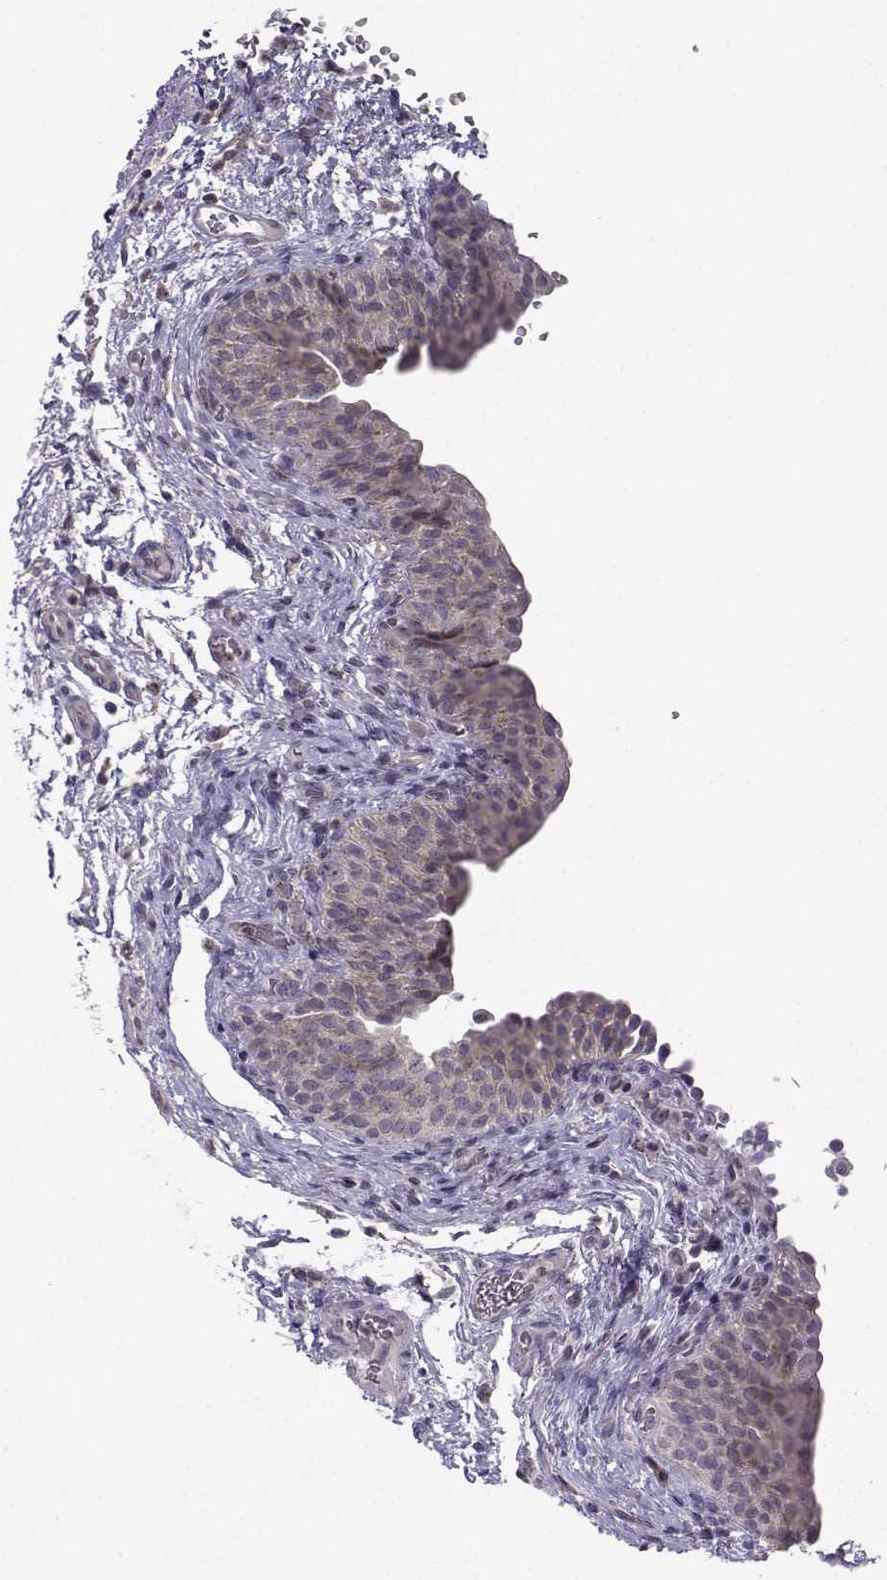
{"staining": {"intensity": "negative", "quantity": "none", "location": "none"}, "tissue": "urinary bladder", "cell_type": "Urothelial cells", "image_type": "normal", "snomed": [{"axis": "morphology", "description": "Normal tissue, NOS"}, {"axis": "topography", "description": "Urinary bladder"}], "caption": "DAB (3,3'-diaminobenzidine) immunohistochemical staining of benign human urinary bladder exhibits no significant positivity in urothelial cells.", "gene": "FCAMR", "patient": {"sex": "male", "age": 66}}